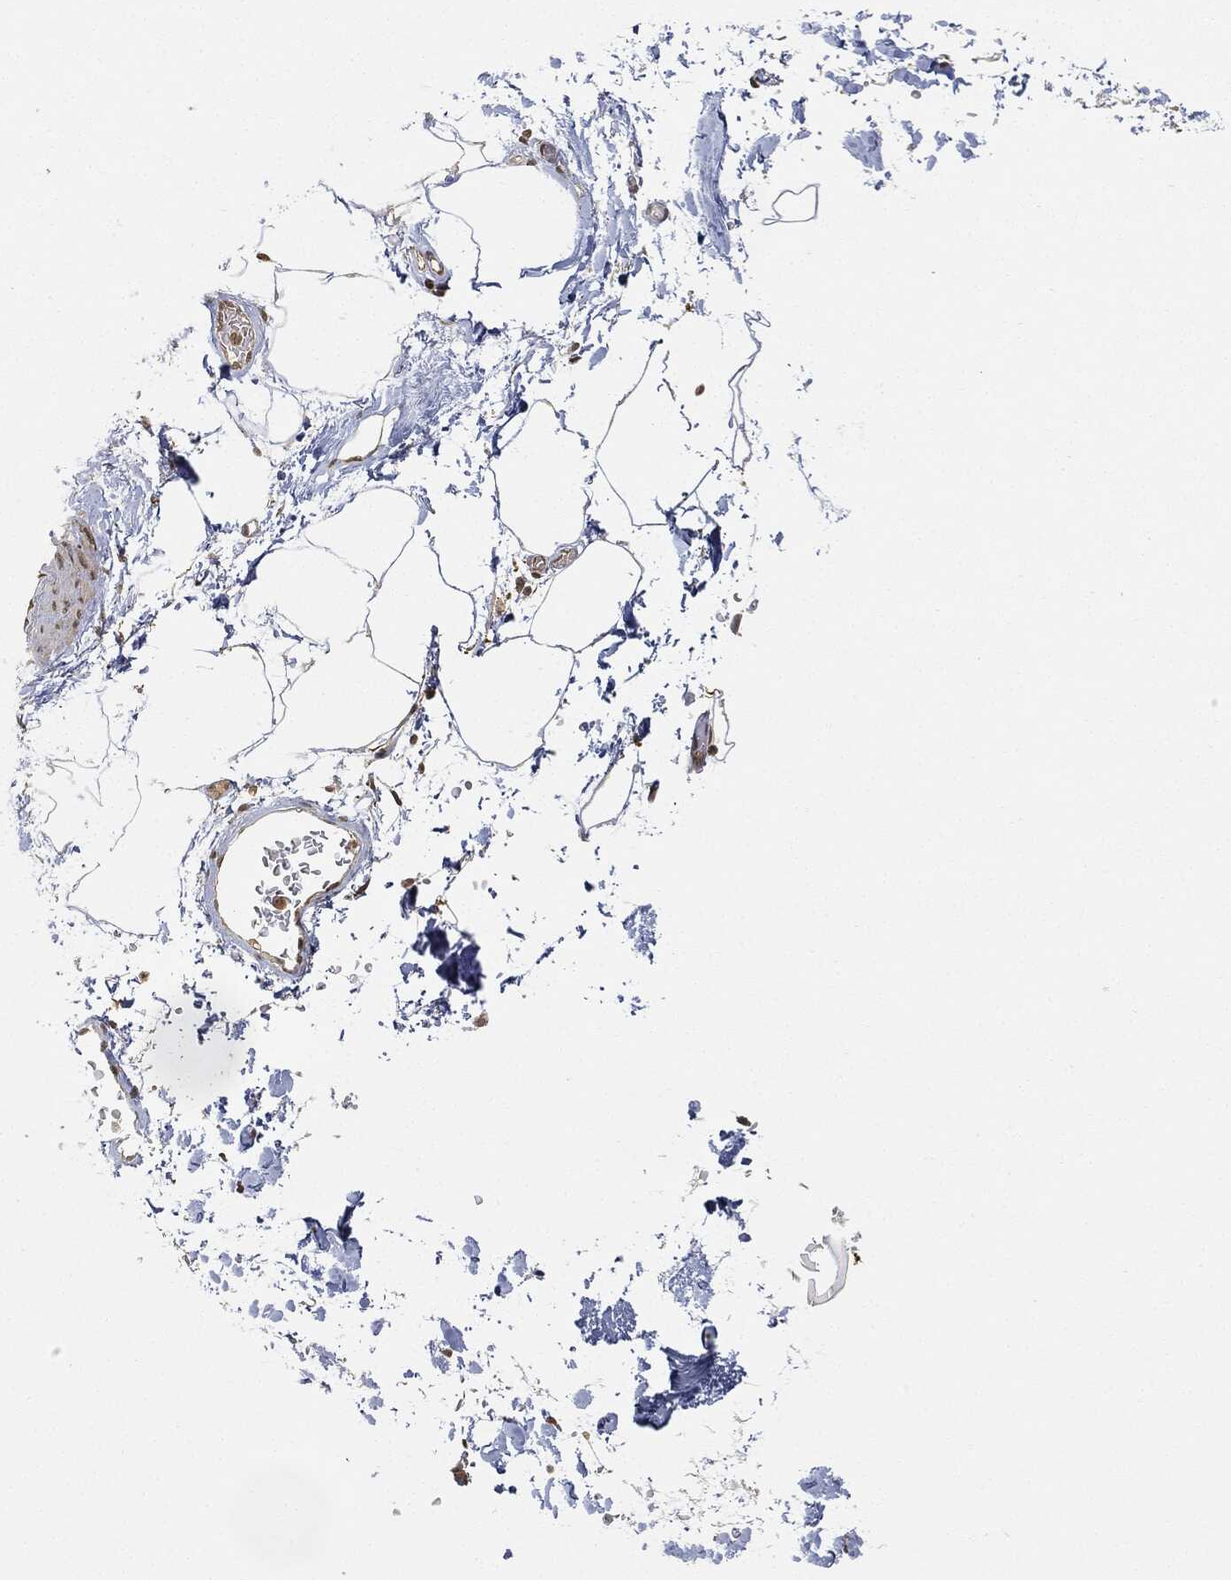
{"staining": {"intensity": "negative", "quantity": "none", "location": "none"}, "tissue": "adipose tissue", "cell_type": "Adipocytes", "image_type": "normal", "snomed": [{"axis": "morphology", "description": "Normal tissue, NOS"}, {"axis": "topography", "description": "Soft tissue"}, {"axis": "topography", "description": "Adipose tissue"}, {"axis": "topography", "description": "Vascular tissue"}, {"axis": "topography", "description": "Peripheral nerve tissue"}], "caption": "This is an immunohistochemistry micrograph of unremarkable human adipose tissue. There is no expression in adipocytes.", "gene": "CIB1", "patient": {"sex": "male", "age": 68}}